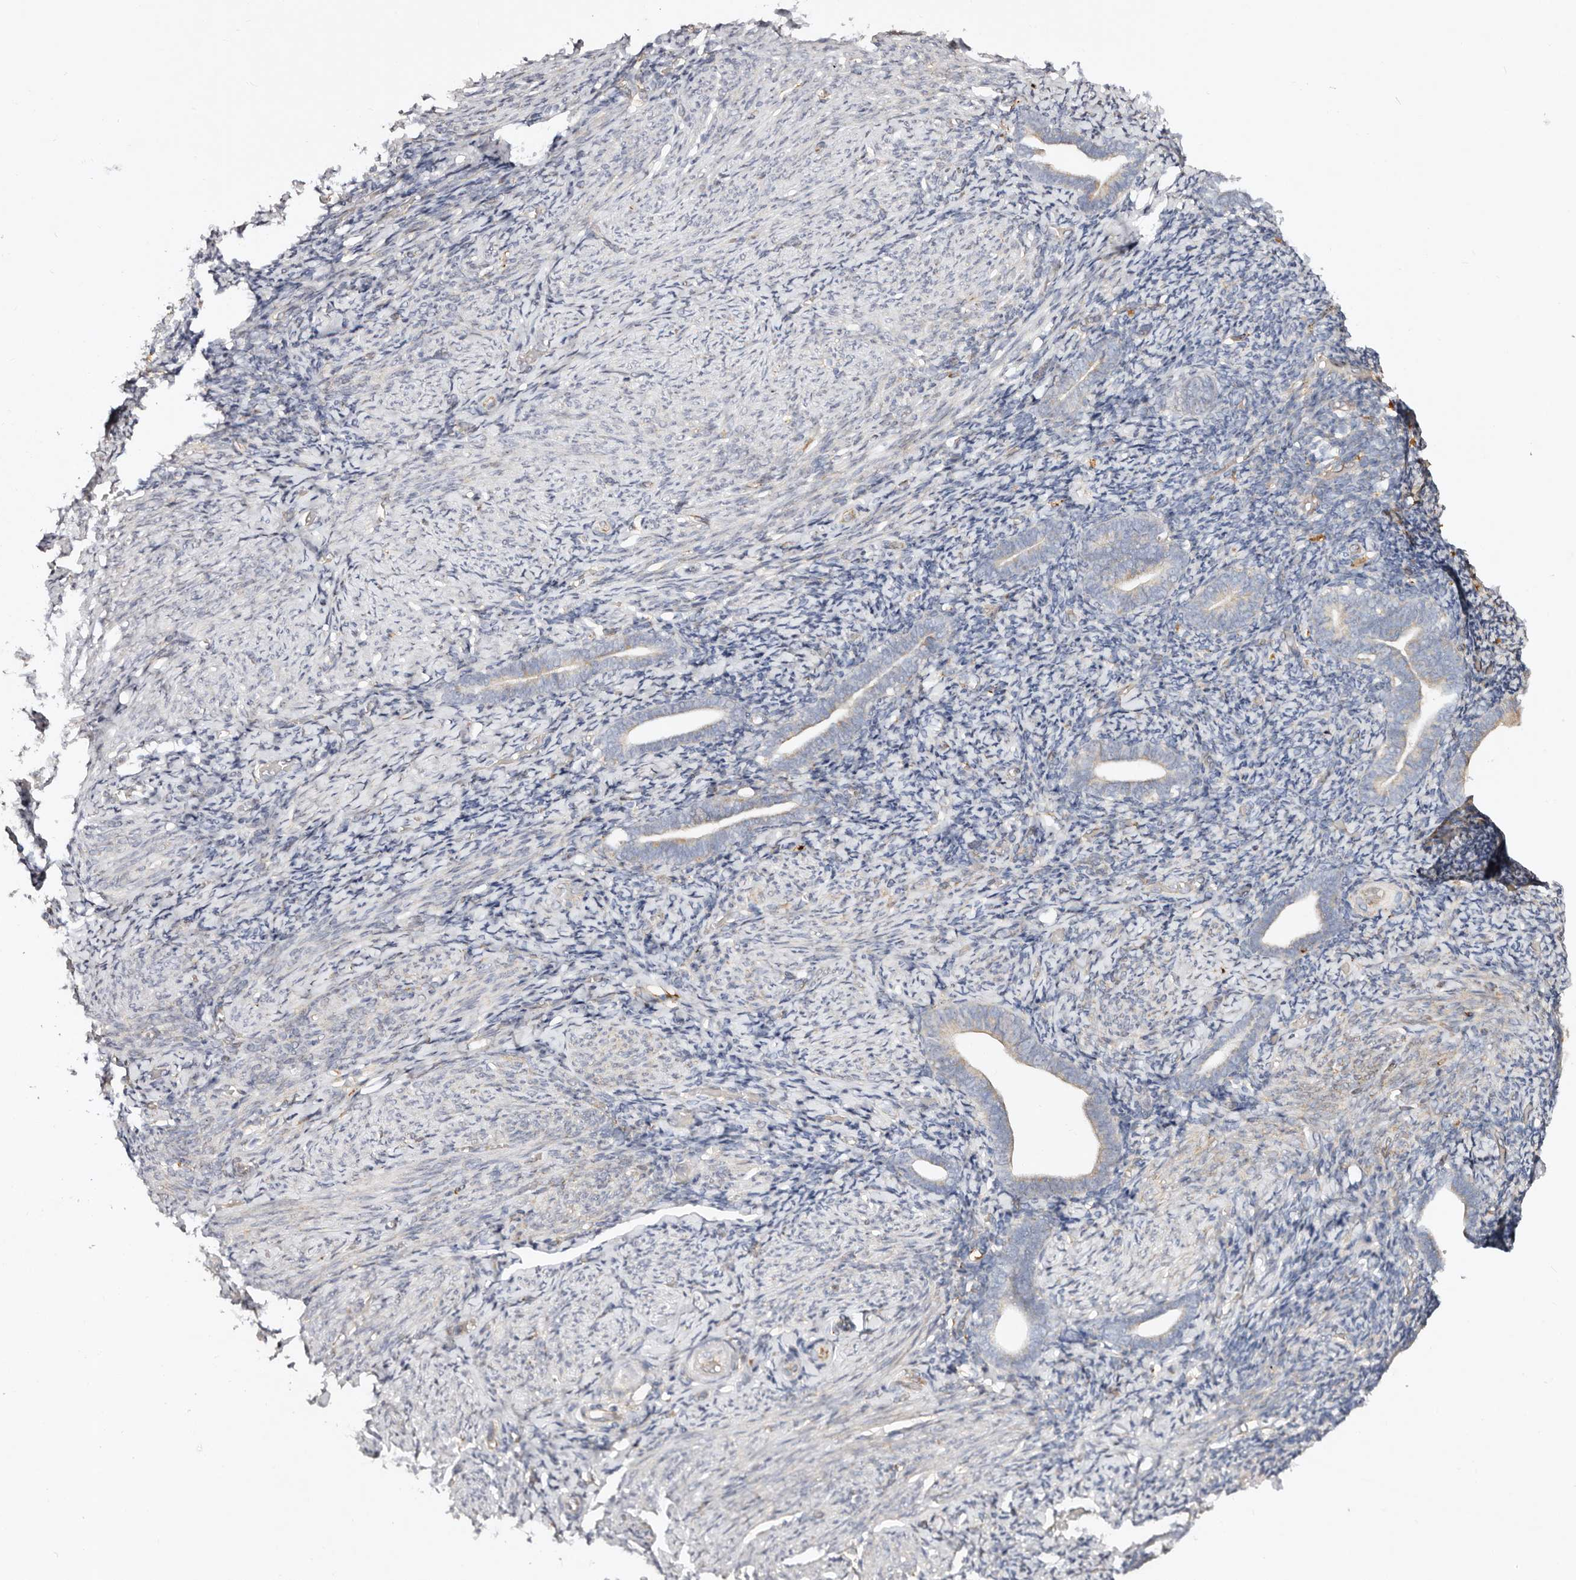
{"staining": {"intensity": "moderate", "quantity": "25%-75%", "location": "cytoplasmic/membranous"}, "tissue": "endometrium", "cell_type": "Cells in endometrial stroma", "image_type": "normal", "snomed": [{"axis": "morphology", "description": "Normal tissue, NOS"}, {"axis": "topography", "description": "Endometrium"}], "caption": "Immunohistochemical staining of unremarkable endometrium reveals moderate cytoplasmic/membranous protein expression in approximately 25%-75% of cells in endometrial stroma.", "gene": "SERPINH1", "patient": {"sex": "female", "age": 51}}